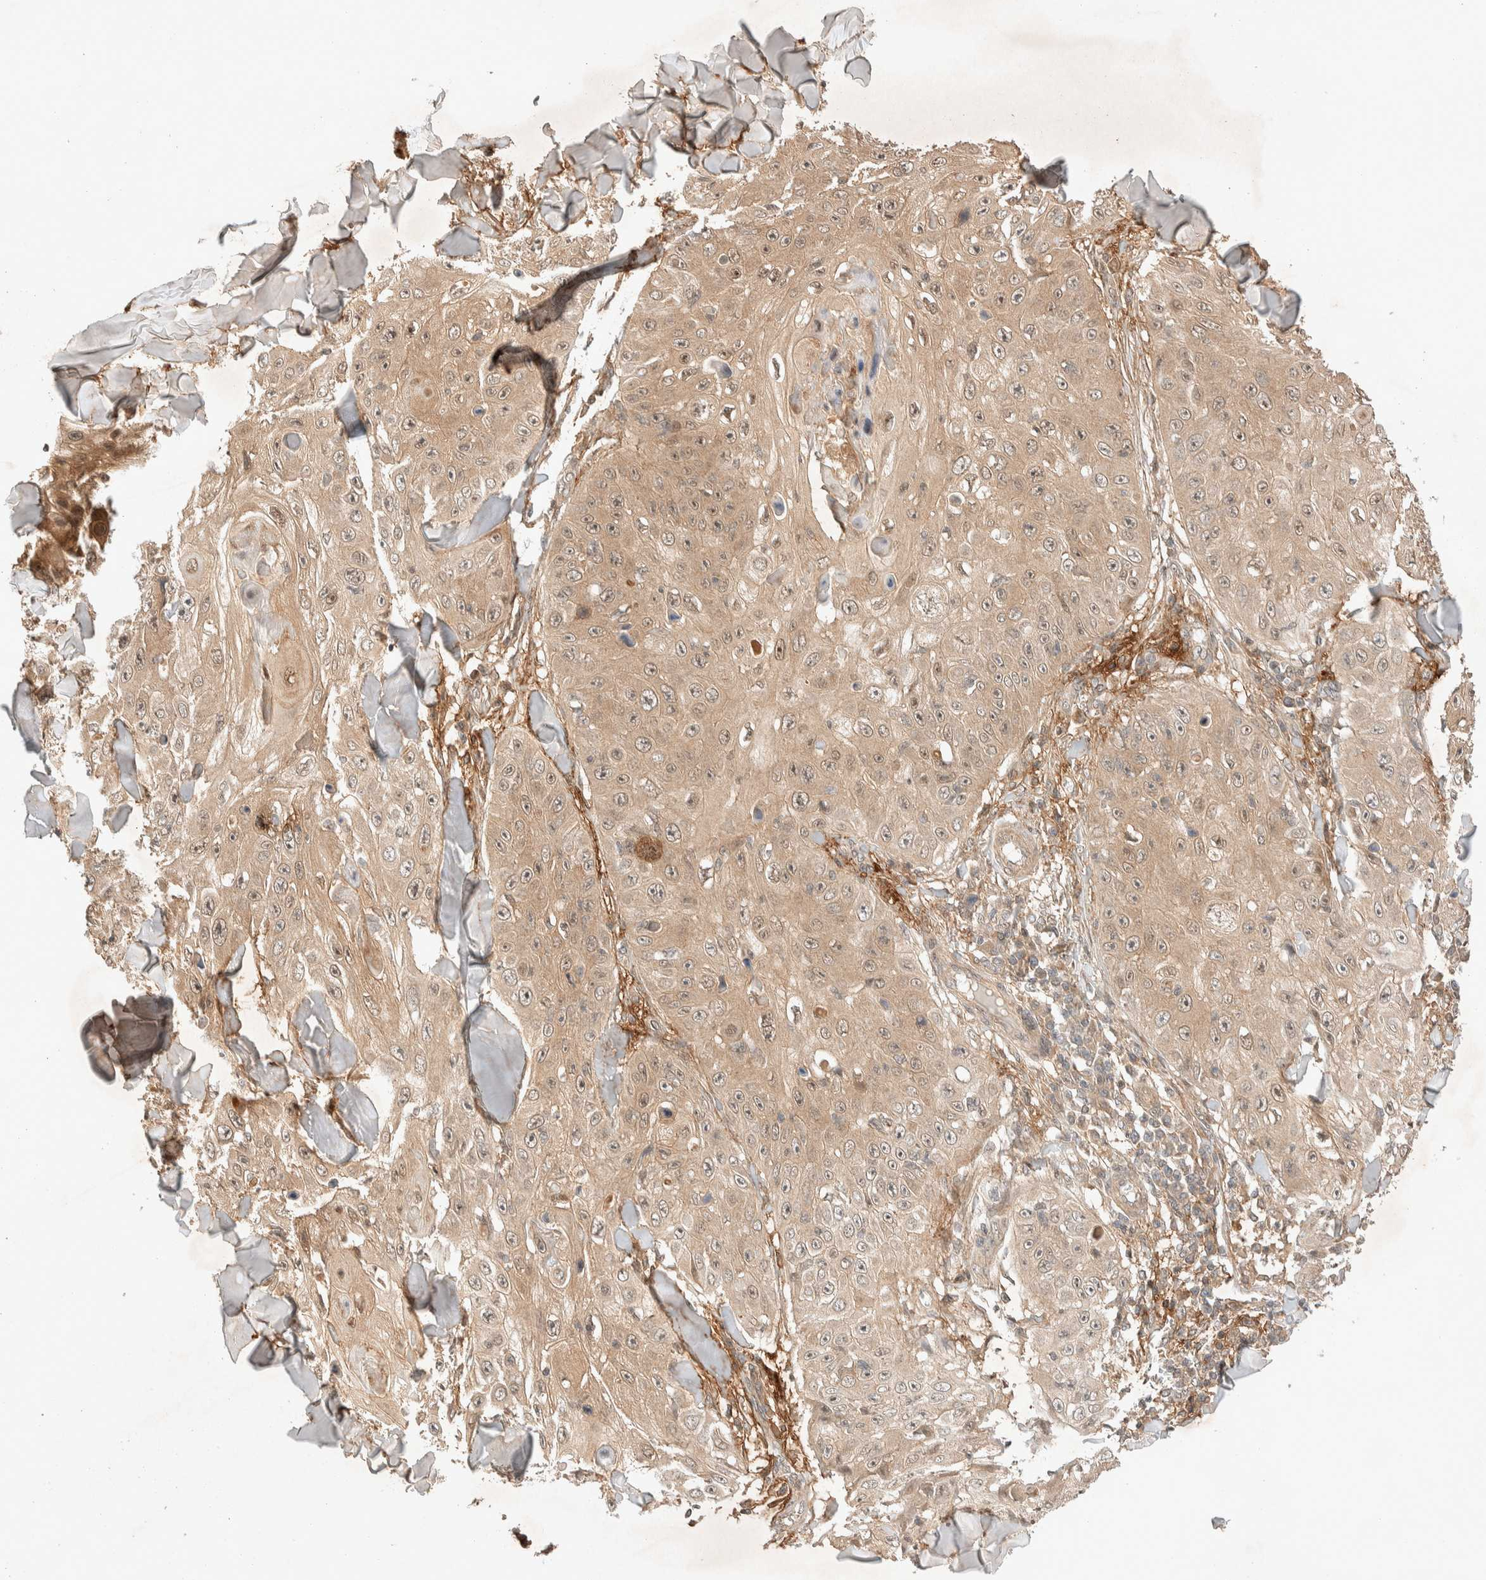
{"staining": {"intensity": "weak", "quantity": ">75%", "location": "cytoplasmic/membranous,nuclear"}, "tissue": "skin cancer", "cell_type": "Tumor cells", "image_type": "cancer", "snomed": [{"axis": "morphology", "description": "Squamous cell carcinoma, NOS"}, {"axis": "topography", "description": "Skin"}], "caption": "The immunohistochemical stain shows weak cytoplasmic/membranous and nuclear expression in tumor cells of squamous cell carcinoma (skin) tissue.", "gene": "THRA", "patient": {"sex": "male", "age": 86}}